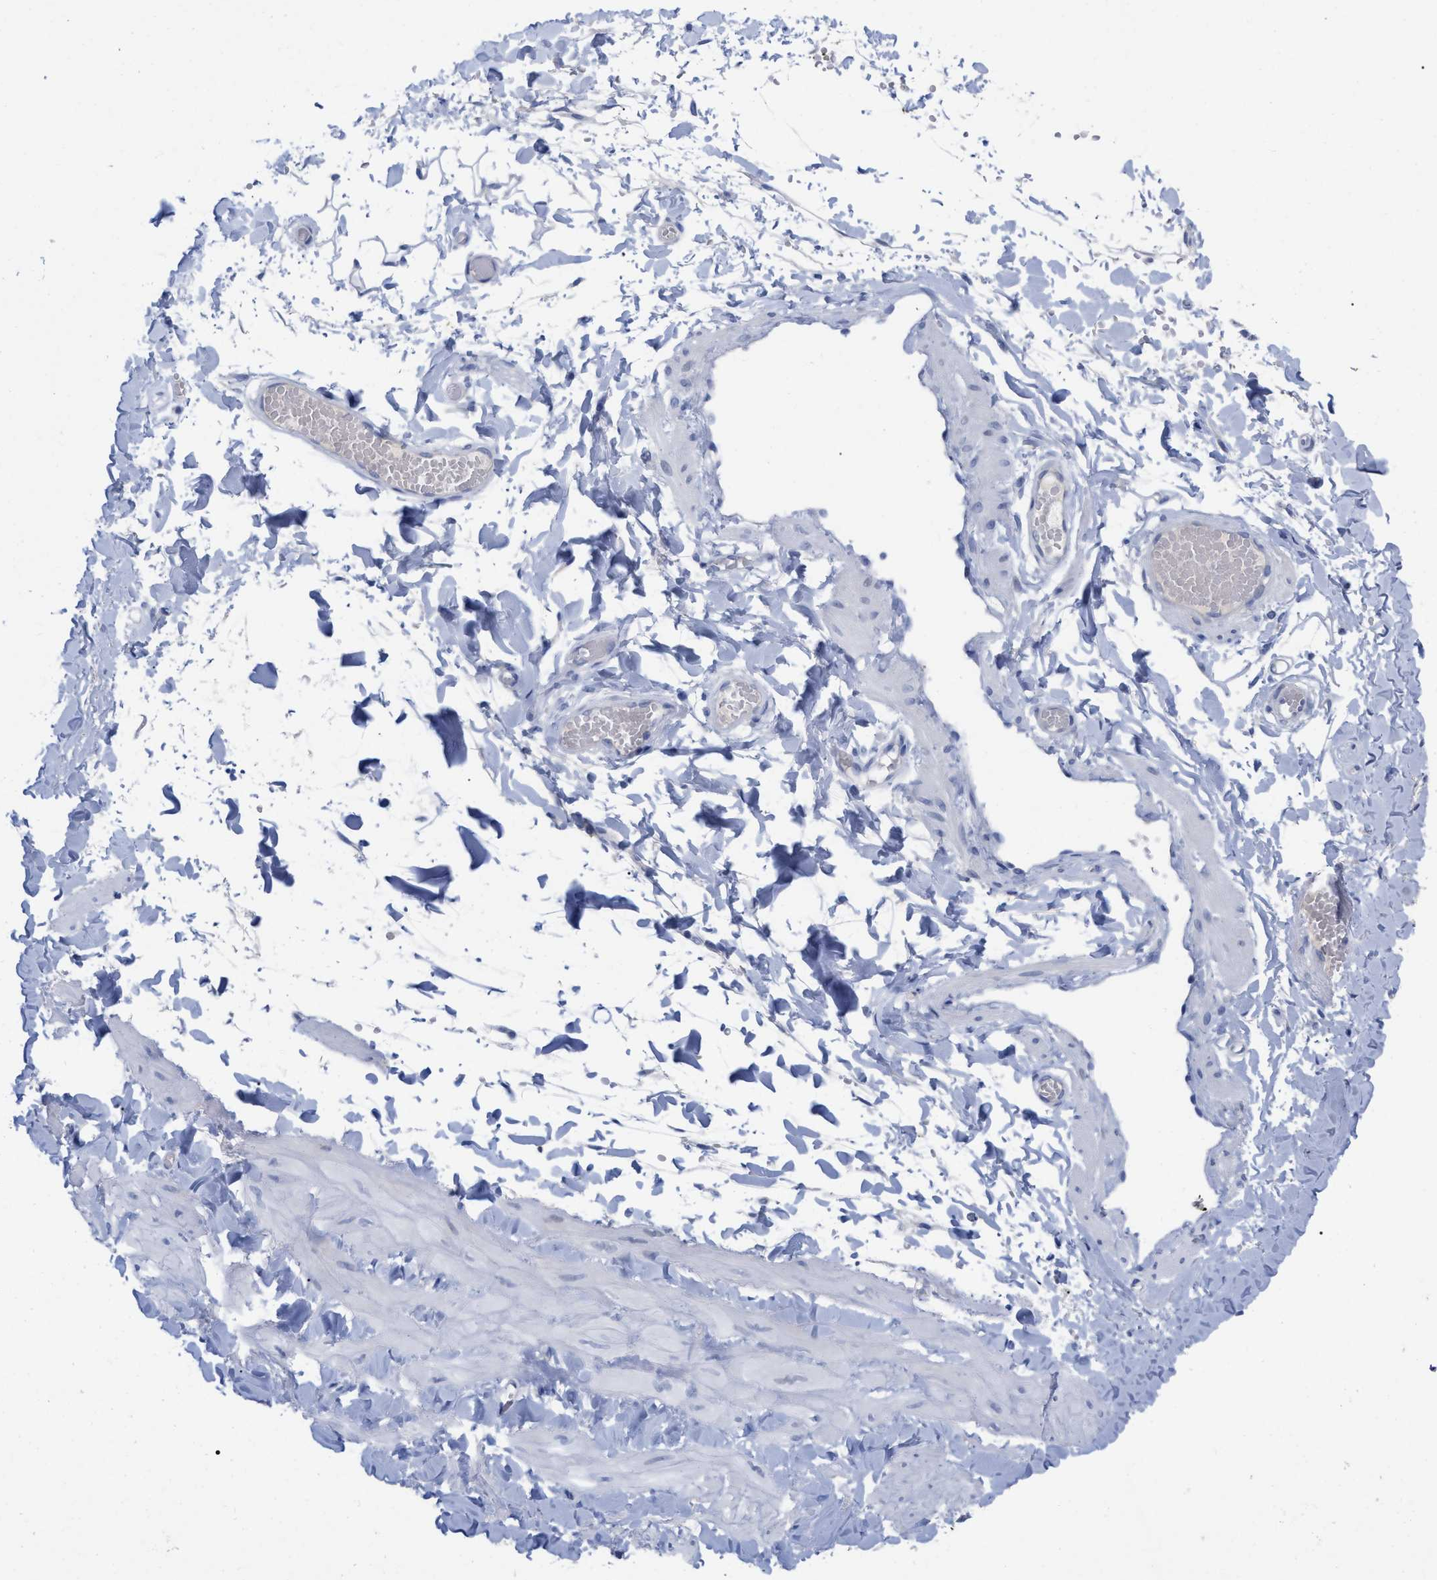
{"staining": {"intensity": "negative", "quantity": "none", "location": "none"}, "tissue": "adipose tissue", "cell_type": "Adipocytes", "image_type": "normal", "snomed": [{"axis": "morphology", "description": "Normal tissue, NOS"}, {"axis": "topography", "description": "Adipose tissue"}, {"axis": "topography", "description": "Vascular tissue"}, {"axis": "topography", "description": "Peripheral nerve tissue"}], "caption": "Micrograph shows no significant protein positivity in adipocytes of normal adipose tissue.", "gene": "HAPLN1", "patient": {"sex": "male", "age": 25}}